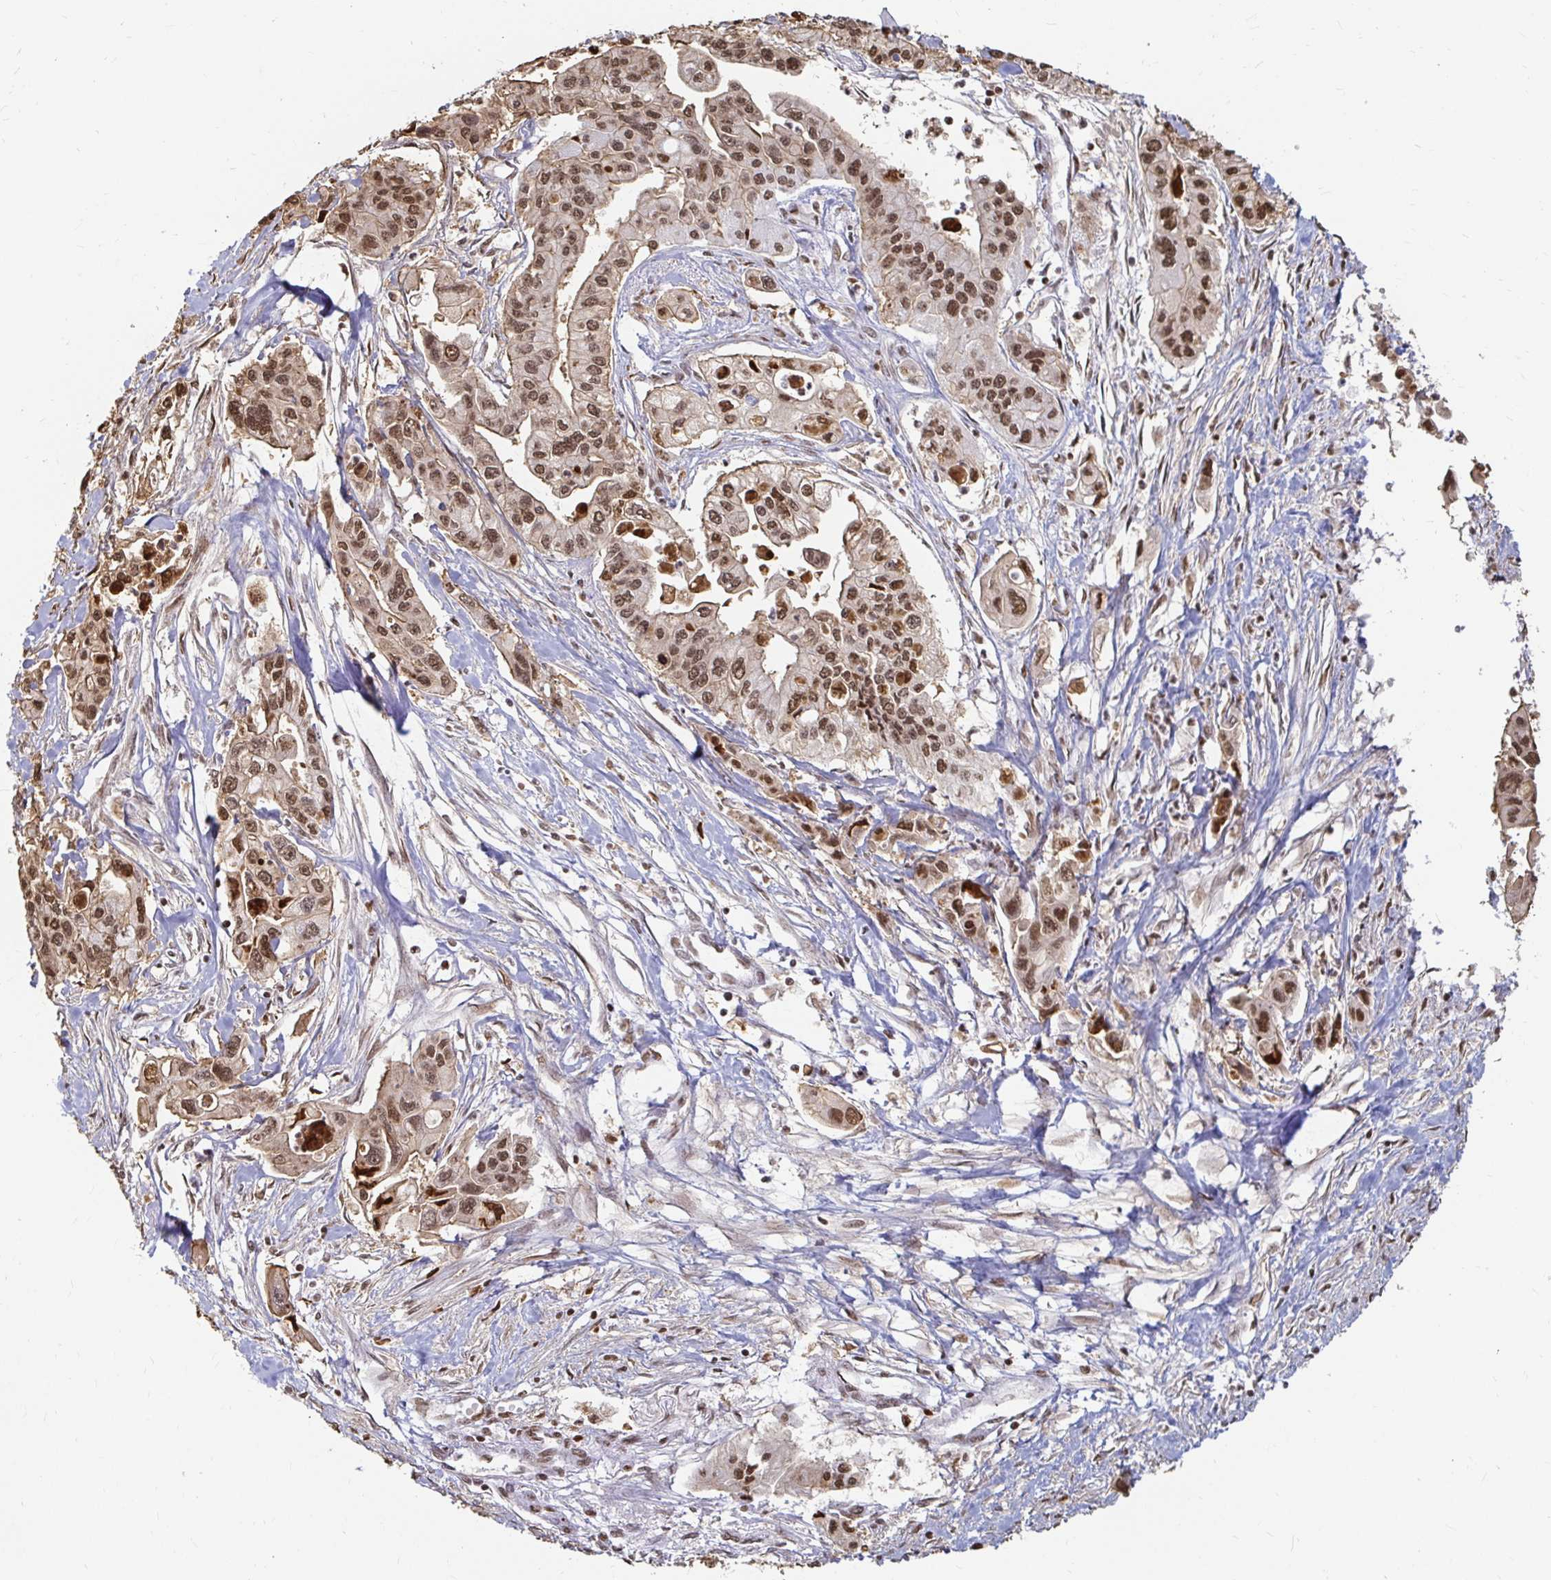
{"staining": {"intensity": "moderate", "quantity": ">75%", "location": "nuclear"}, "tissue": "pancreatic cancer", "cell_type": "Tumor cells", "image_type": "cancer", "snomed": [{"axis": "morphology", "description": "Adenocarcinoma, NOS"}, {"axis": "topography", "description": "Pancreas"}], "caption": "Immunohistochemistry (IHC) staining of adenocarcinoma (pancreatic), which shows medium levels of moderate nuclear expression in about >75% of tumor cells indicating moderate nuclear protein positivity. The staining was performed using DAB (3,3'-diaminobenzidine) (brown) for protein detection and nuclei were counterstained in hematoxylin (blue).", "gene": "HNRNPU", "patient": {"sex": "male", "age": 62}}